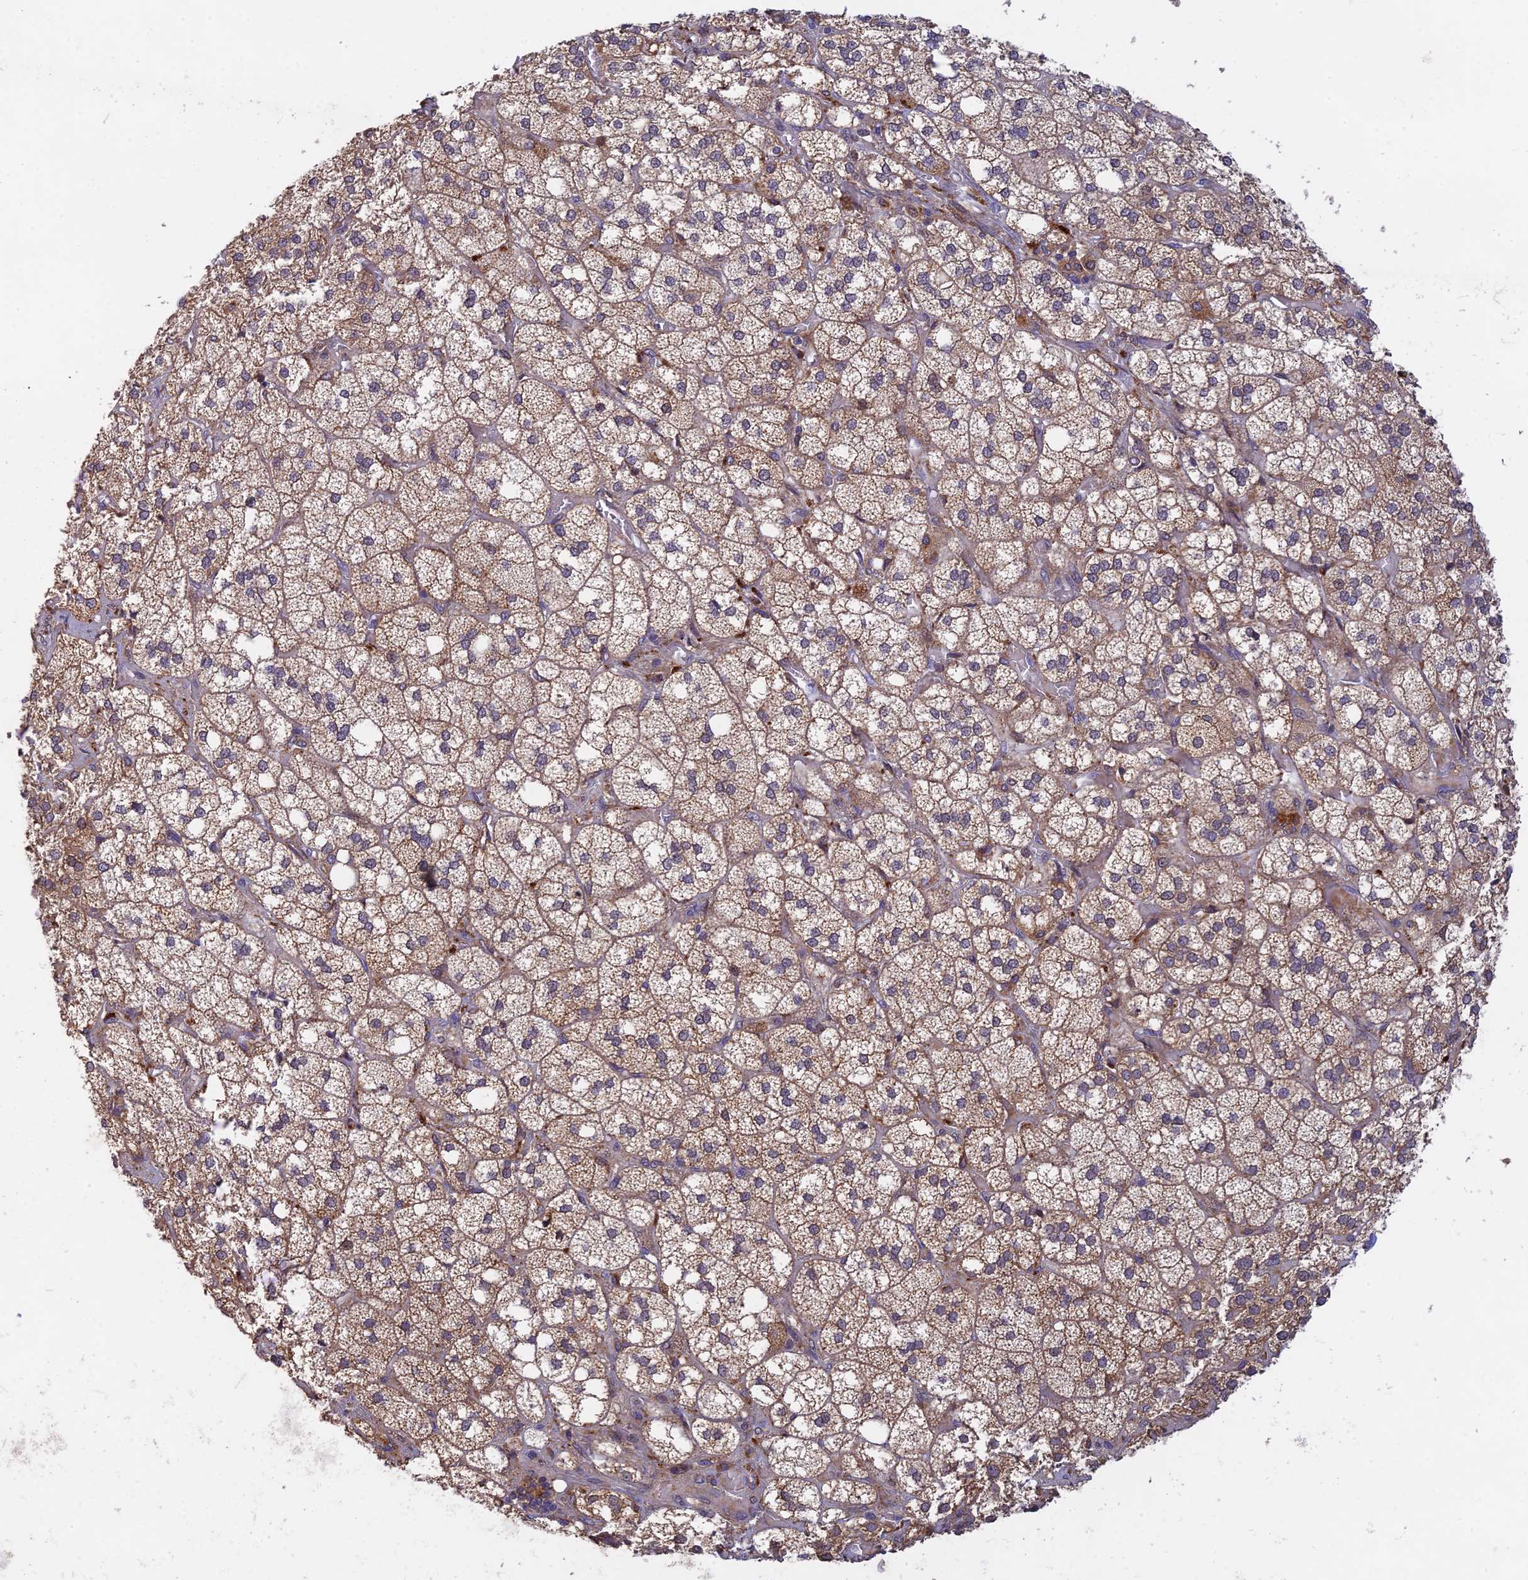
{"staining": {"intensity": "weak", "quantity": ">75%", "location": "cytoplasmic/membranous"}, "tissue": "adrenal gland", "cell_type": "Glandular cells", "image_type": "normal", "snomed": [{"axis": "morphology", "description": "Normal tissue, NOS"}, {"axis": "topography", "description": "Adrenal gland"}], "caption": "A brown stain highlights weak cytoplasmic/membranous expression of a protein in glandular cells of normal adrenal gland. The protein of interest is stained brown, and the nuclei are stained in blue (DAB (3,3'-diaminobenzidine) IHC with brightfield microscopy, high magnification).", "gene": "FAM151B", "patient": {"sex": "male", "age": 61}}